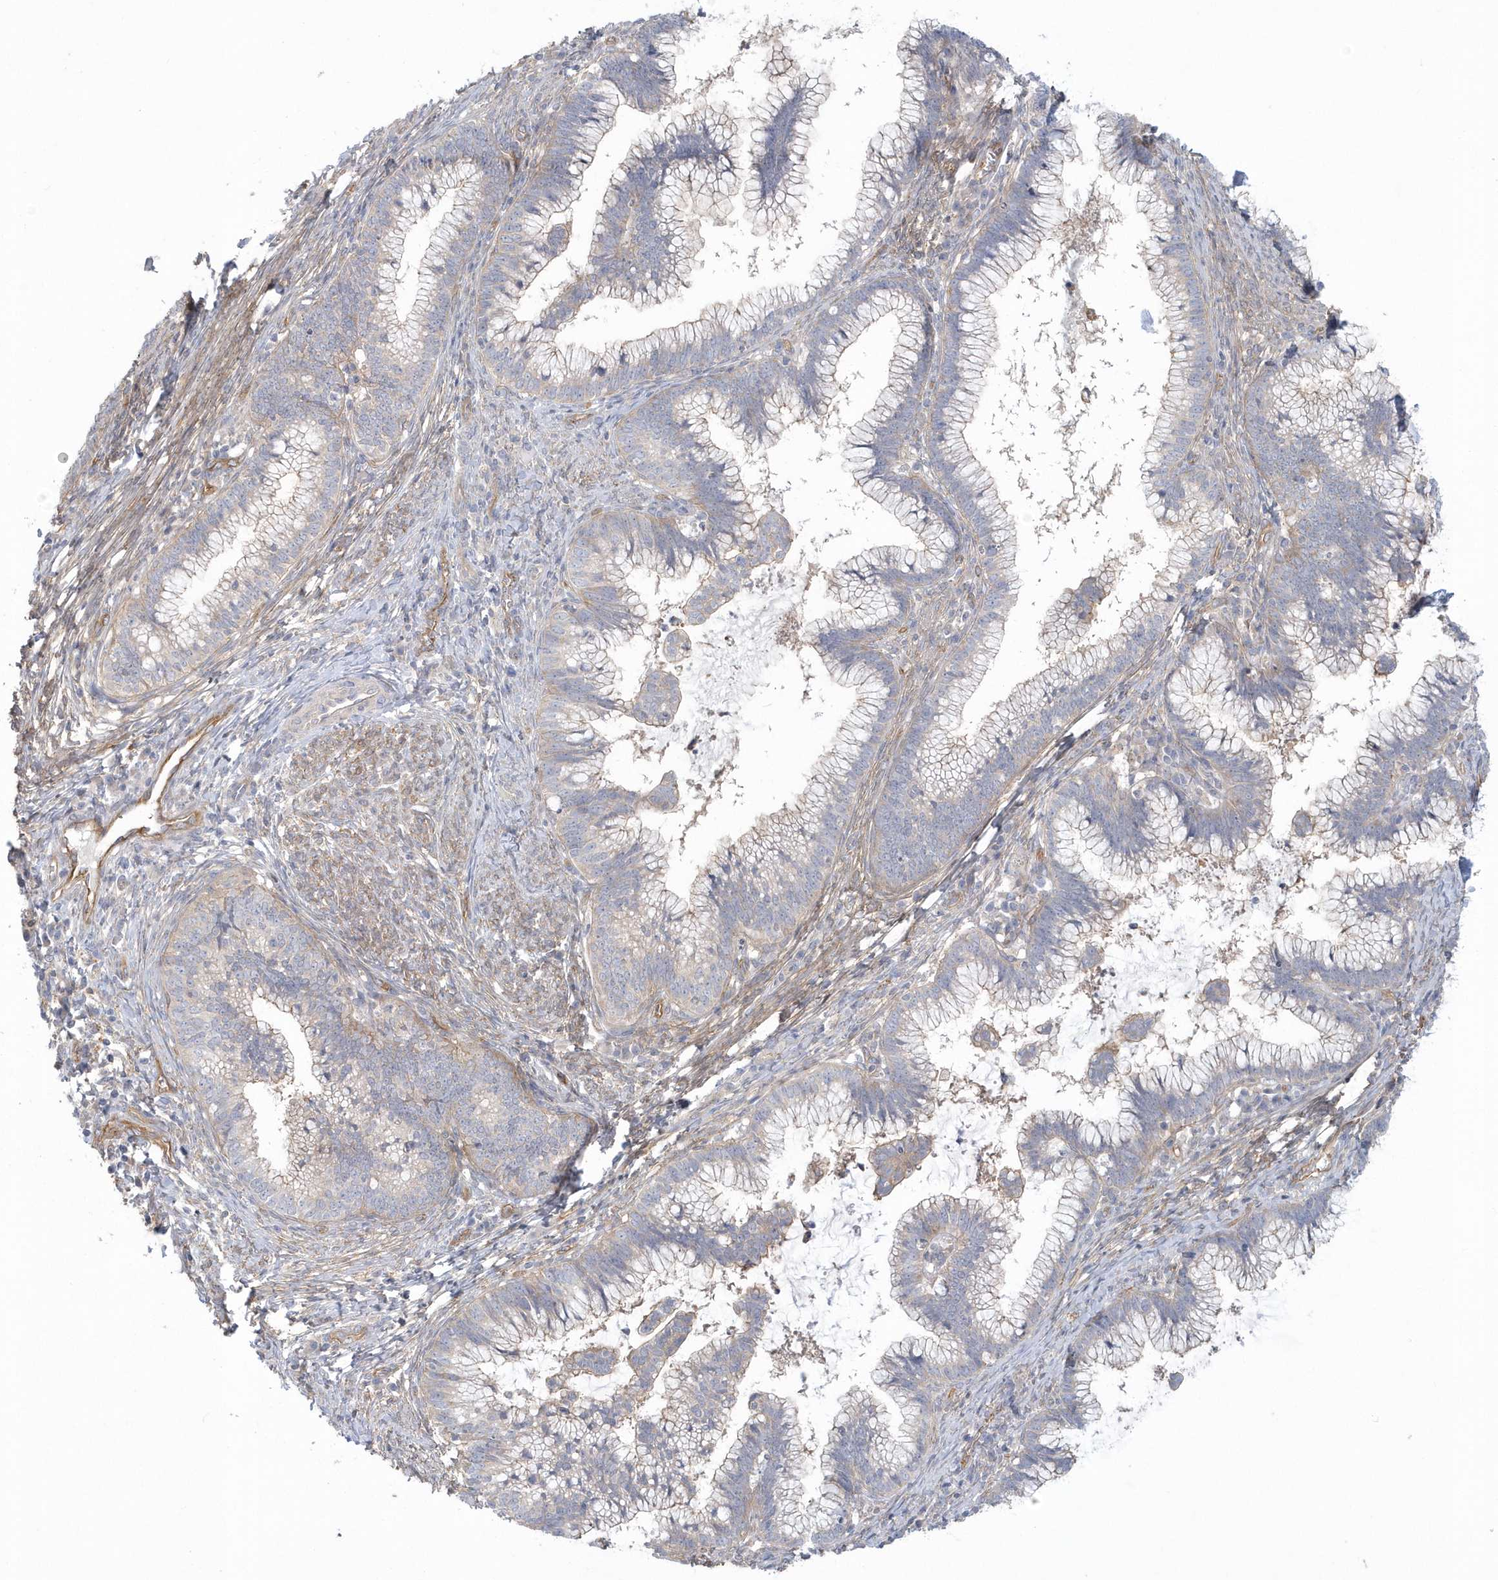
{"staining": {"intensity": "negative", "quantity": "none", "location": "none"}, "tissue": "cervical cancer", "cell_type": "Tumor cells", "image_type": "cancer", "snomed": [{"axis": "morphology", "description": "Adenocarcinoma, NOS"}, {"axis": "topography", "description": "Cervix"}], "caption": "Image shows no significant protein positivity in tumor cells of adenocarcinoma (cervical).", "gene": "RAI14", "patient": {"sex": "female", "age": 36}}